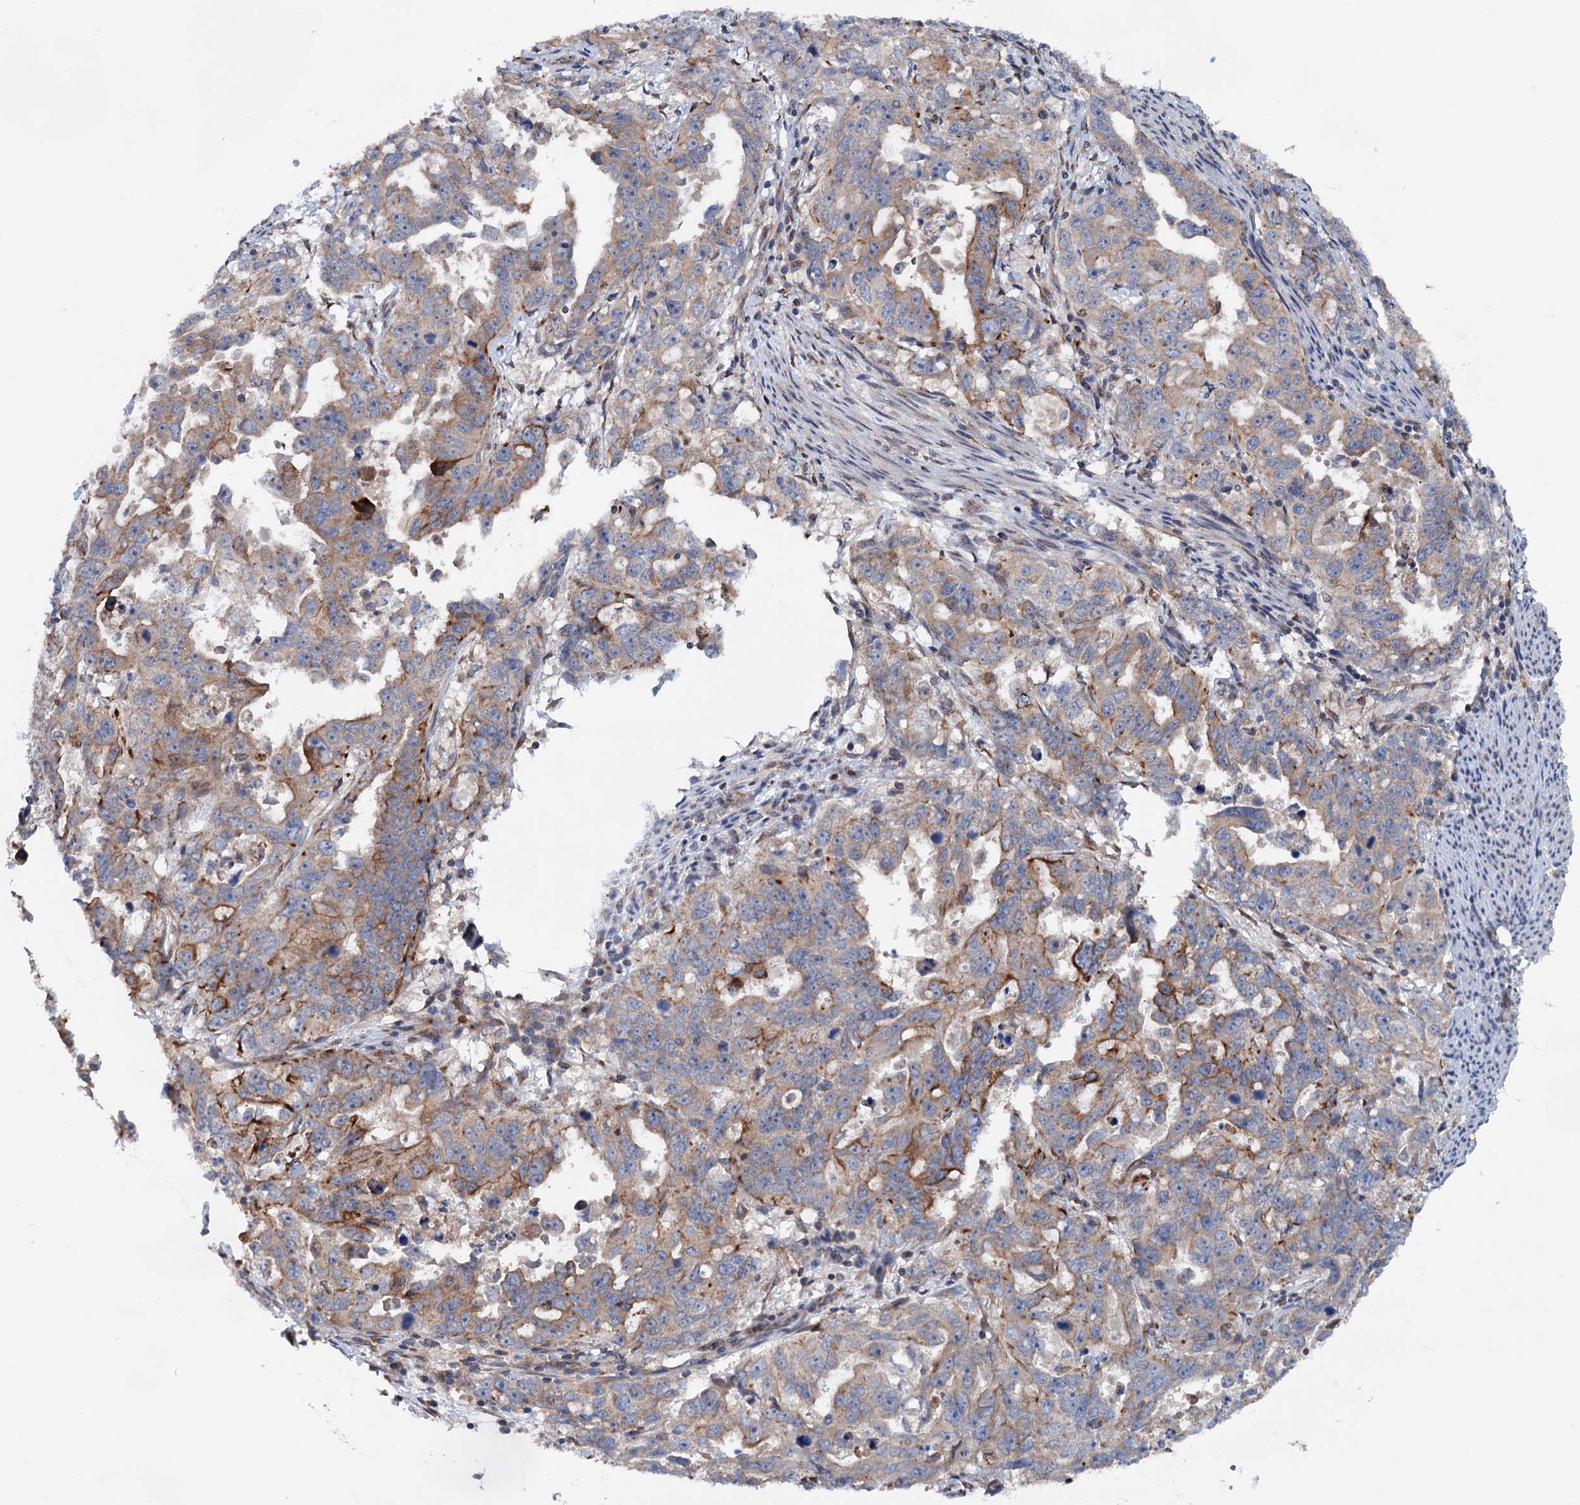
{"staining": {"intensity": "moderate", "quantity": ">75%", "location": "cytoplasmic/membranous"}, "tissue": "endometrial cancer", "cell_type": "Tumor cells", "image_type": "cancer", "snomed": [{"axis": "morphology", "description": "Adenocarcinoma, NOS"}, {"axis": "topography", "description": "Endometrium"}], "caption": "Endometrial cancer stained with a protein marker displays moderate staining in tumor cells.", "gene": "EIPR1", "patient": {"sex": "female", "age": 65}}